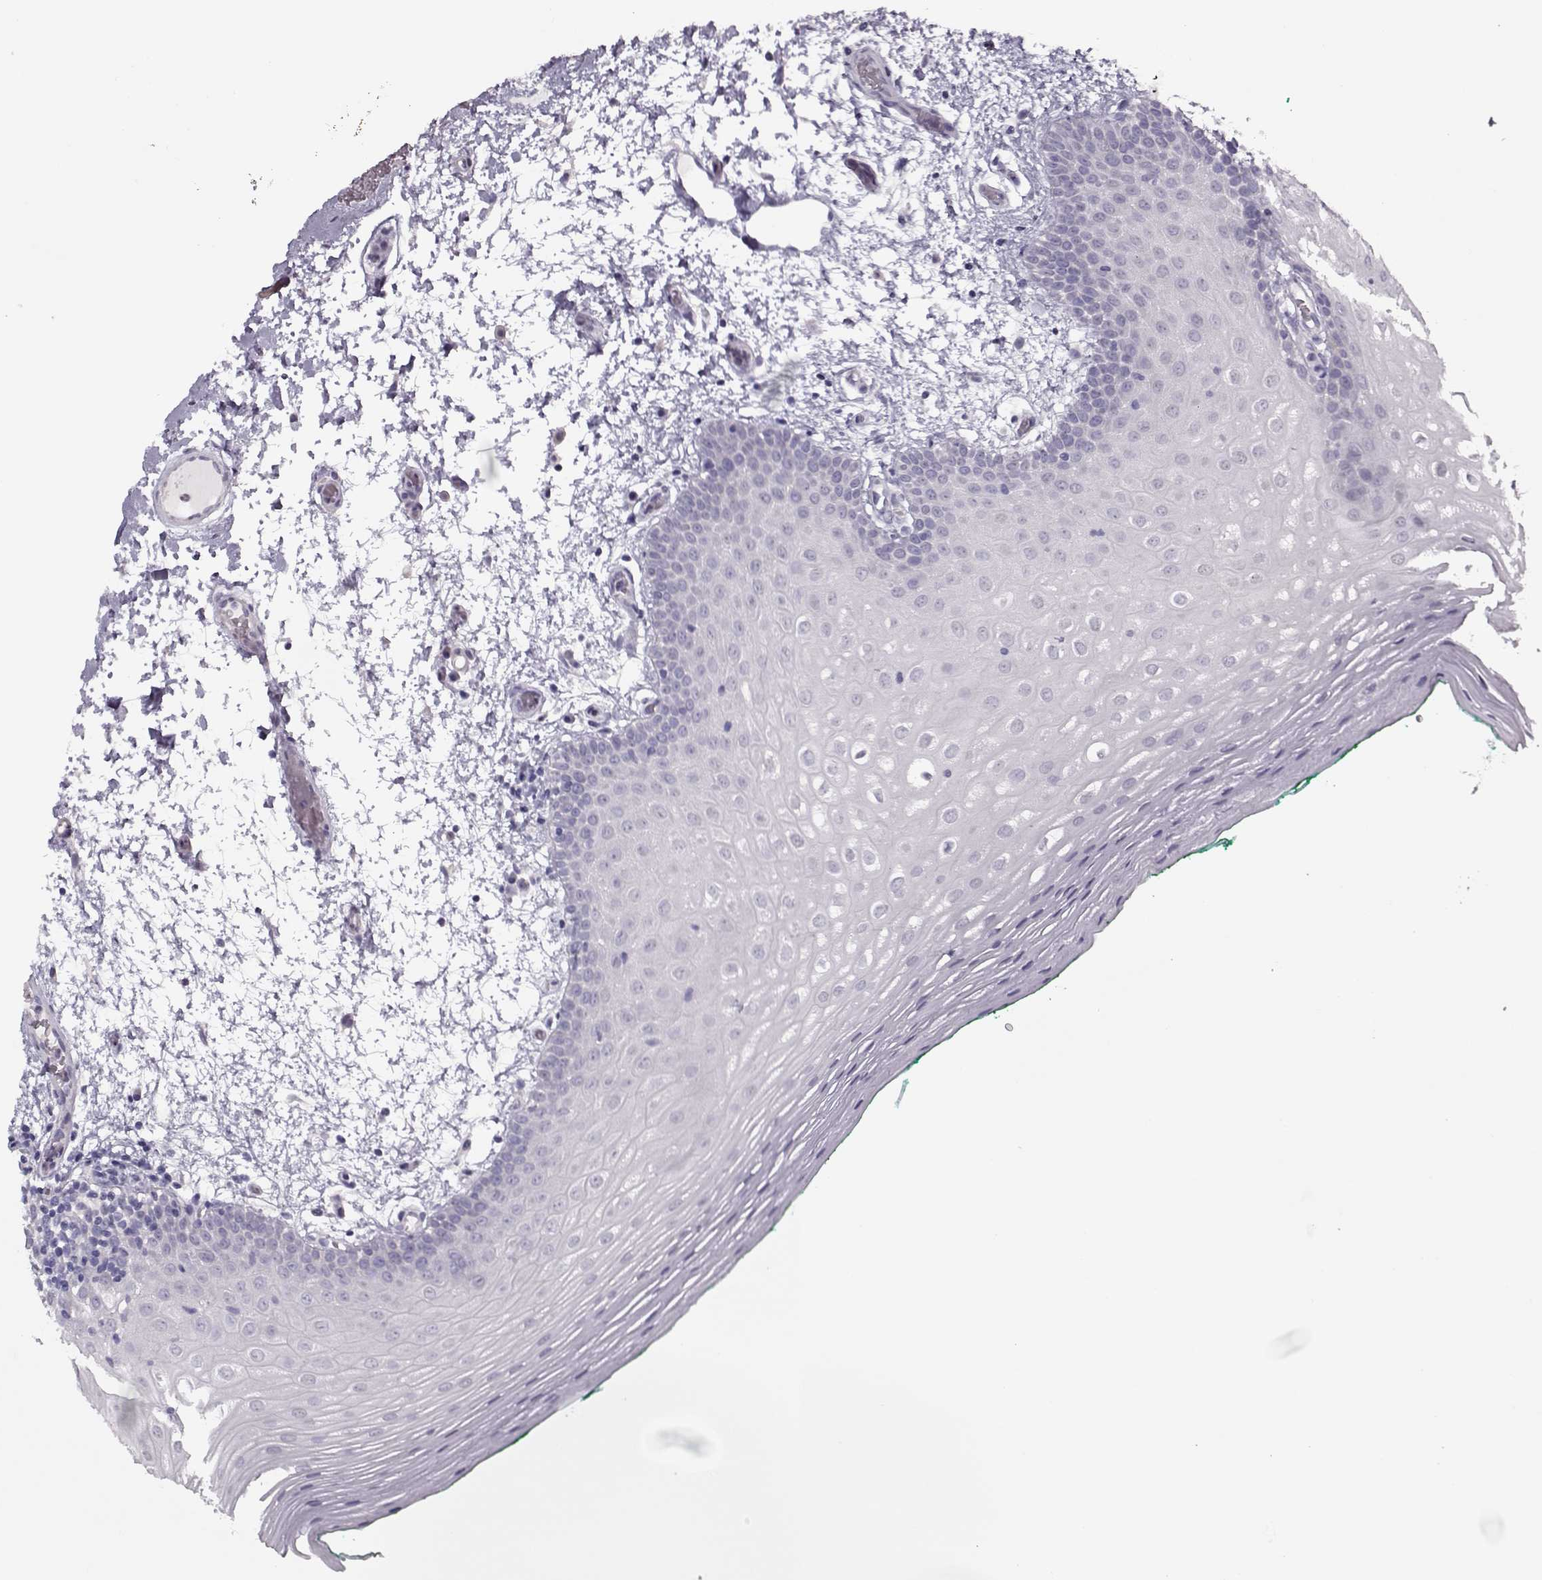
{"staining": {"intensity": "negative", "quantity": "none", "location": "none"}, "tissue": "oral mucosa", "cell_type": "Squamous epithelial cells", "image_type": "normal", "snomed": [{"axis": "morphology", "description": "Normal tissue, NOS"}, {"axis": "morphology", "description": "Squamous cell carcinoma, NOS"}, {"axis": "topography", "description": "Oral tissue"}, {"axis": "topography", "description": "Head-Neck"}], "caption": "Immunohistochemistry histopathology image of benign human oral mucosa stained for a protein (brown), which exhibits no expression in squamous epithelial cells. (Brightfield microscopy of DAB (3,3'-diaminobenzidine) IHC at high magnification).", "gene": "CIBAR1", "patient": {"sex": "male", "age": 78}}